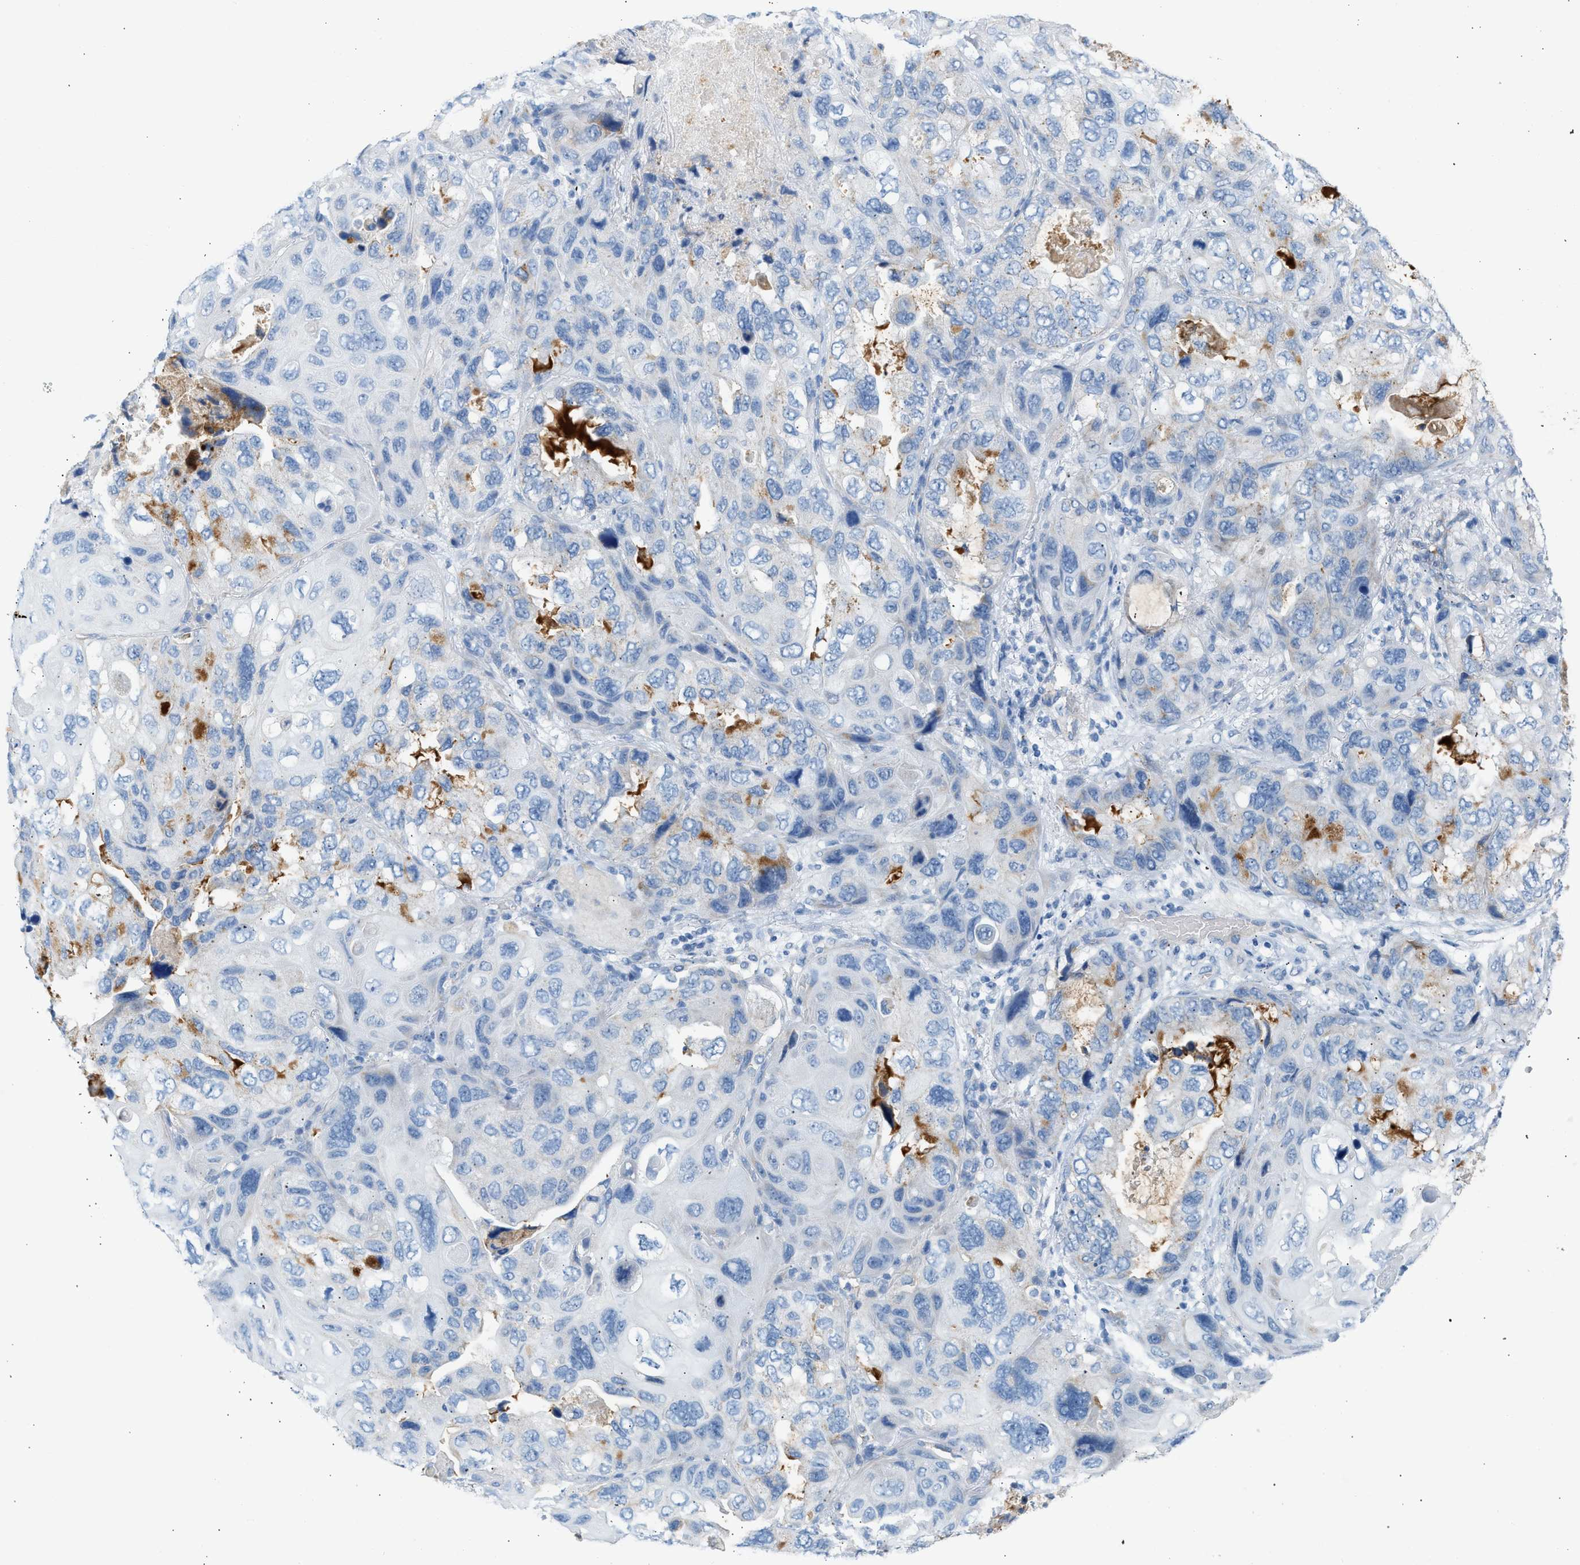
{"staining": {"intensity": "negative", "quantity": "none", "location": "none"}, "tissue": "lung cancer", "cell_type": "Tumor cells", "image_type": "cancer", "snomed": [{"axis": "morphology", "description": "Squamous cell carcinoma, NOS"}, {"axis": "topography", "description": "Lung"}], "caption": "This is an immunohistochemistry micrograph of human lung squamous cell carcinoma. There is no staining in tumor cells.", "gene": "NDUFS8", "patient": {"sex": "female", "age": 73}}